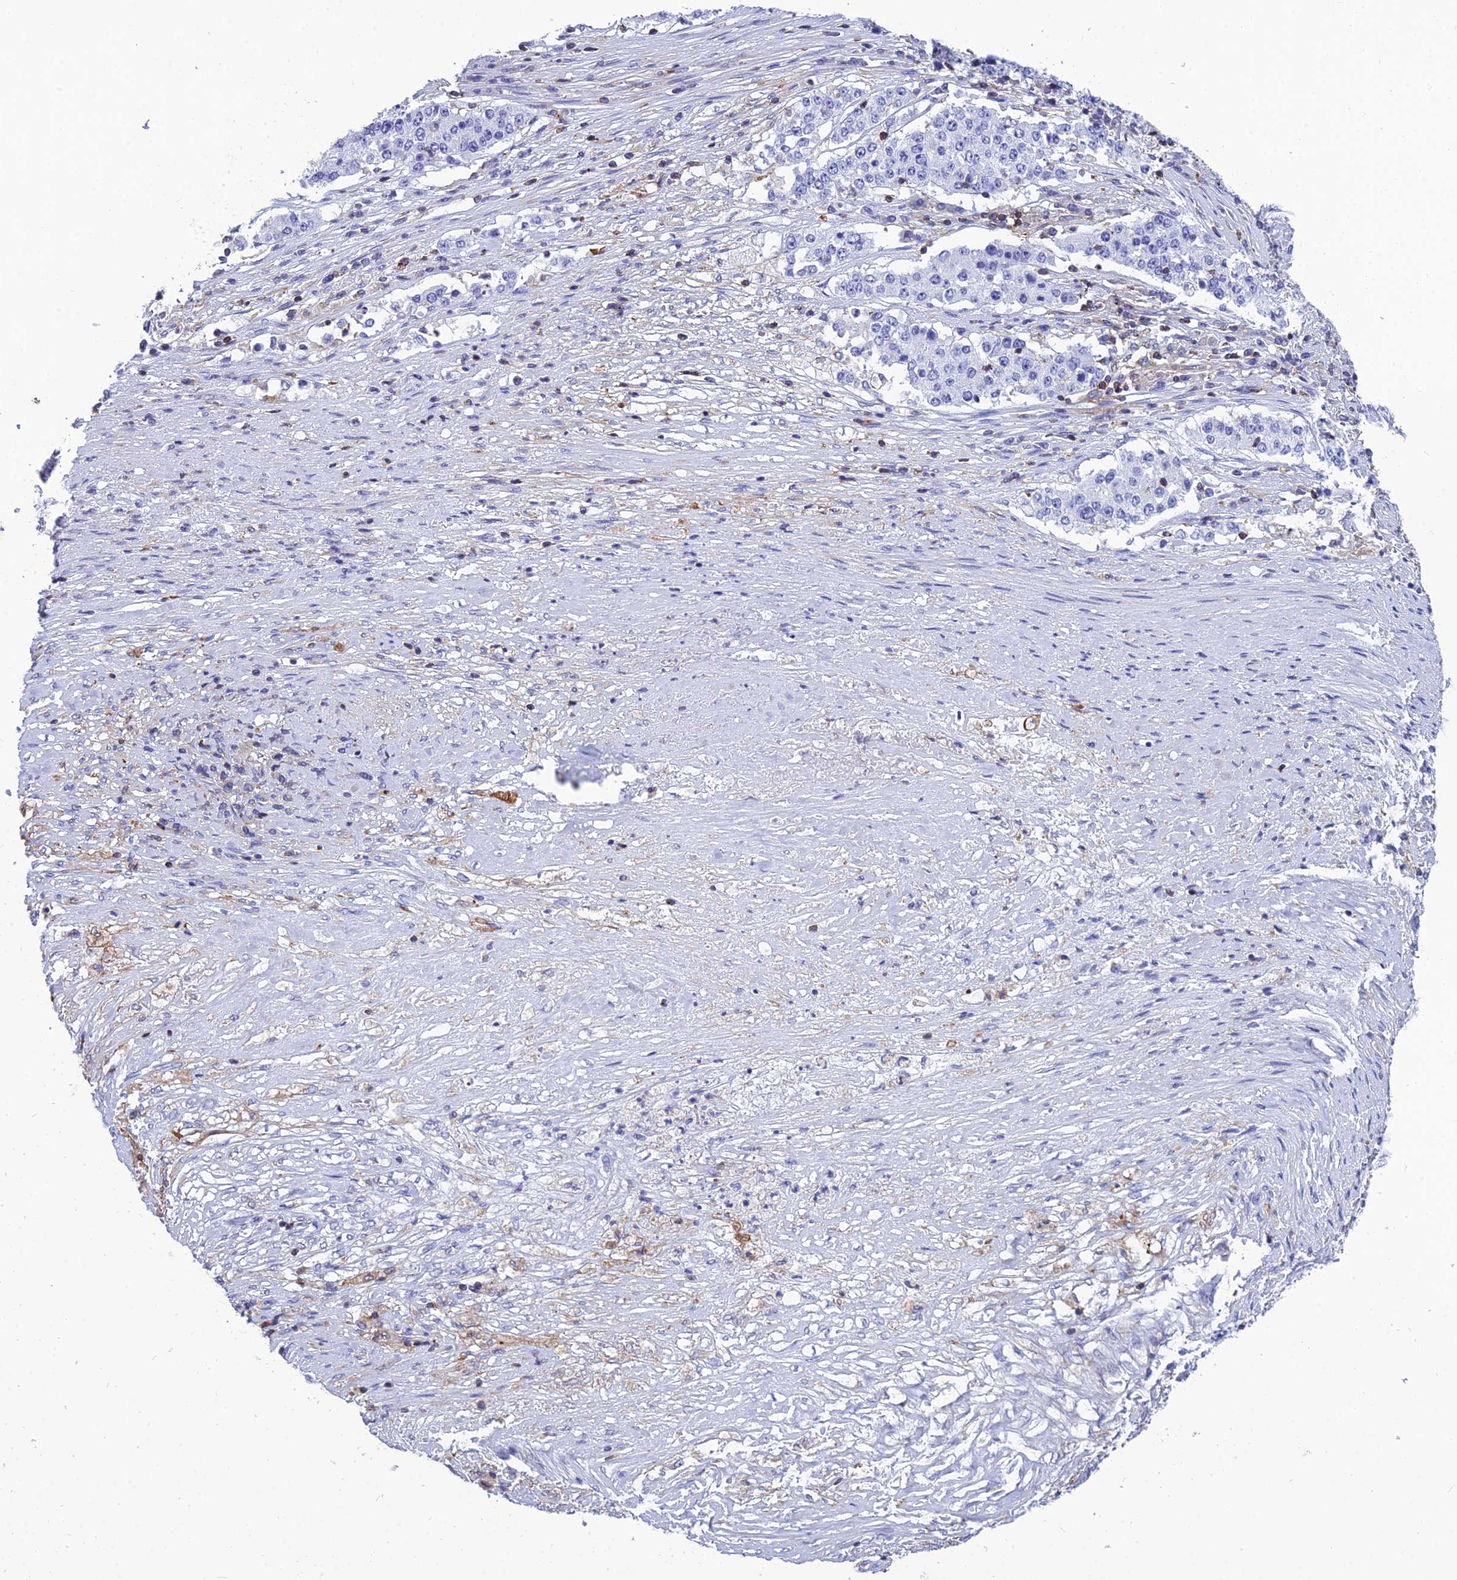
{"staining": {"intensity": "negative", "quantity": "none", "location": "none"}, "tissue": "stomach cancer", "cell_type": "Tumor cells", "image_type": "cancer", "snomed": [{"axis": "morphology", "description": "Adenocarcinoma, NOS"}, {"axis": "topography", "description": "Stomach"}], "caption": "High magnification brightfield microscopy of adenocarcinoma (stomach) stained with DAB (3,3'-diaminobenzidine) (brown) and counterstained with hematoxylin (blue): tumor cells show no significant positivity. The staining is performed using DAB (3,3'-diaminobenzidine) brown chromogen with nuclei counter-stained in using hematoxylin.", "gene": "PPP1R18", "patient": {"sex": "male", "age": 59}}